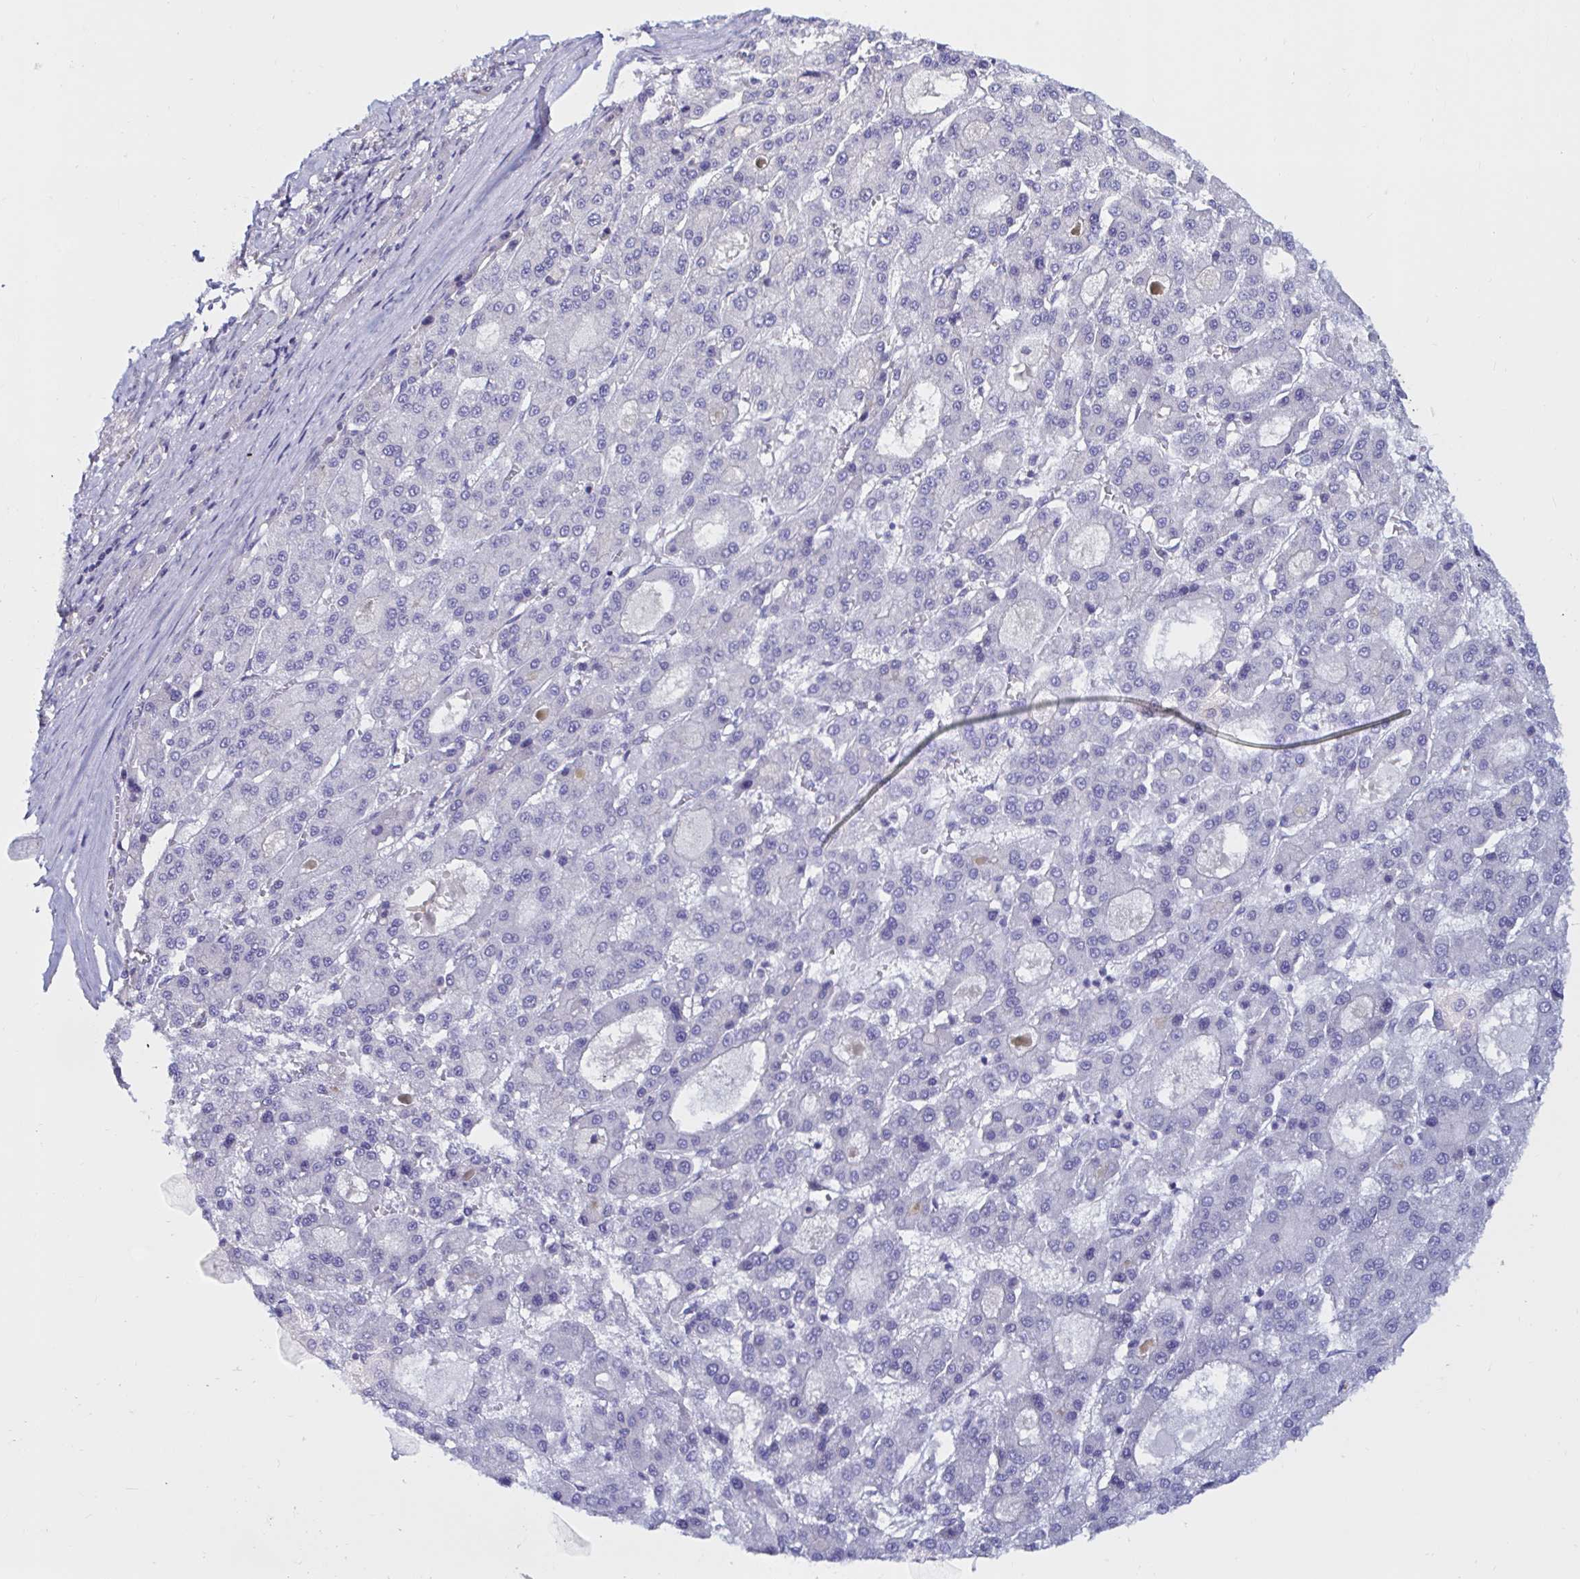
{"staining": {"intensity": "negative", "quantity": "none", "location": "none"}, "tissue": "liver cancer", "cell_type": "Tumor cells", "image_type": "cancer", "snomed": [{"axis": "morphology", "description": "Carcinoma, Hepatocellular, NOS"}, {"axis": "topography", "description": "Liver"}], "caption": "An immunohistochemistry (IHC) photomicrograph of hepatocellular carcinoma (liver) is shown. There is no staining in tumor cells of hepatocellular carcinoma (liver). The staining is performed using DAB (3,3'-diaminobenzidine) brown chromogen with nuclei counter-stained in using hematoxylin.", "gene": "RSRP1", "patient": {"sex": "male", "age": 70}}